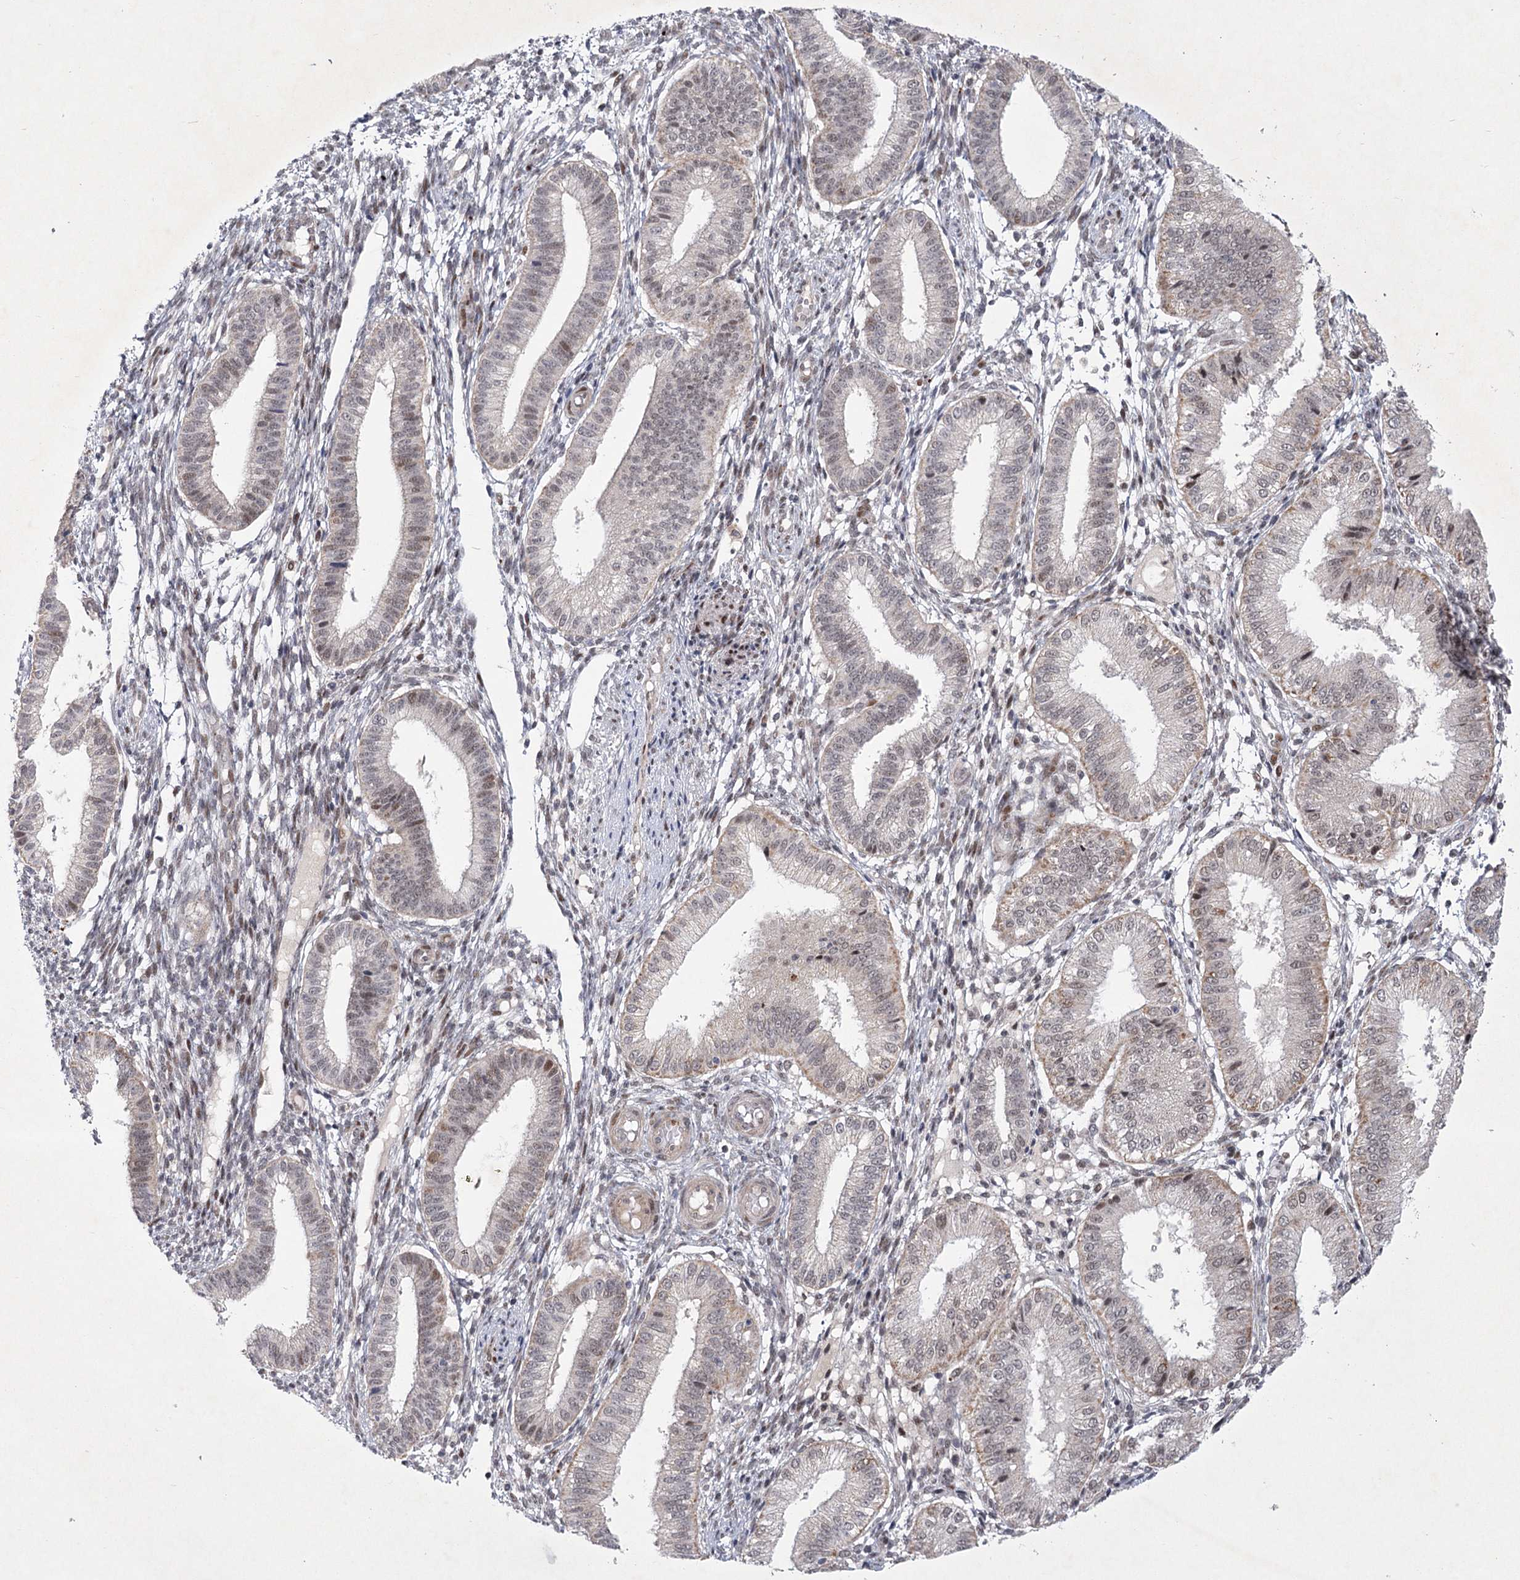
{"staining": {"intensity": "moderate", "quantity": "25%-75%", "location": "nuclear"}, "tissue": "endometrium", "cell_type": "Cells in endometrial stroma", "image_type": "normal", "snomed": [{"axis": "morphology", "description": "Normal tissue, NOS"}, {"axis": "topography", "description": "Endometrium"}], "caption": "A micrograph of human endometrium stained for a protein displays moderate nuclear brown staining in cells in endometrial stroma.", "gene": "CIB4", "patient": {"sex": "female", "age": 39}}